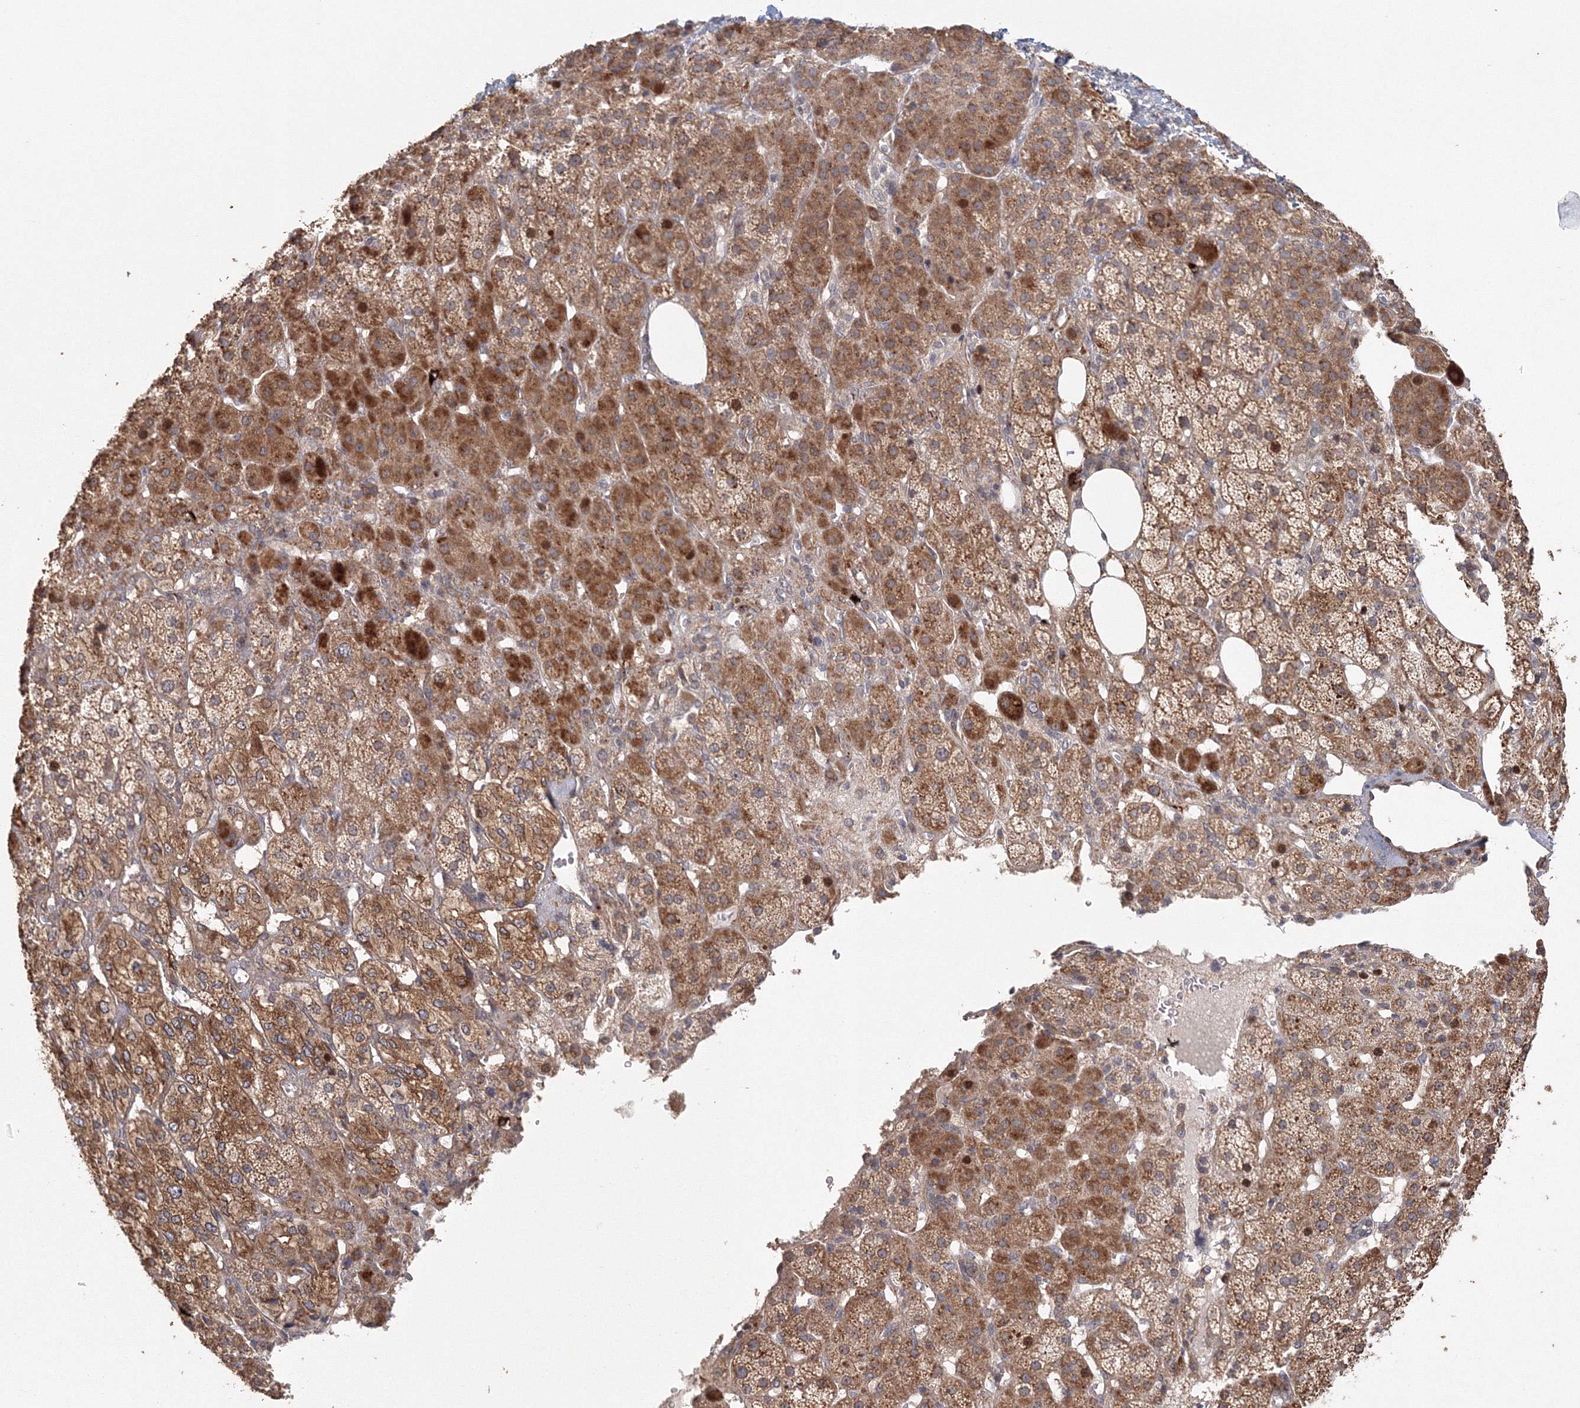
{"staining": {"intensity": "moderate", "quantity": ">75%", "location": "cytoplasmic/membranous"}, "tissue": "adrenal gland", "cell_type": "Glandular cells", "image_type": "normal", "snomed": [{"axis": "morphology", "description": "Normal tissue, NOS"}, {"axis": "topography", "description": "Adrenal gland"}], "caption": "This is an image of immunohistochemistry (IHC) staining of normal adrenal gland, which shows moderate expression in the cytoplasmic/membranous of glandular cells.", "gene": "TACC2", "patient": {"sex": "female", "age": 57}}